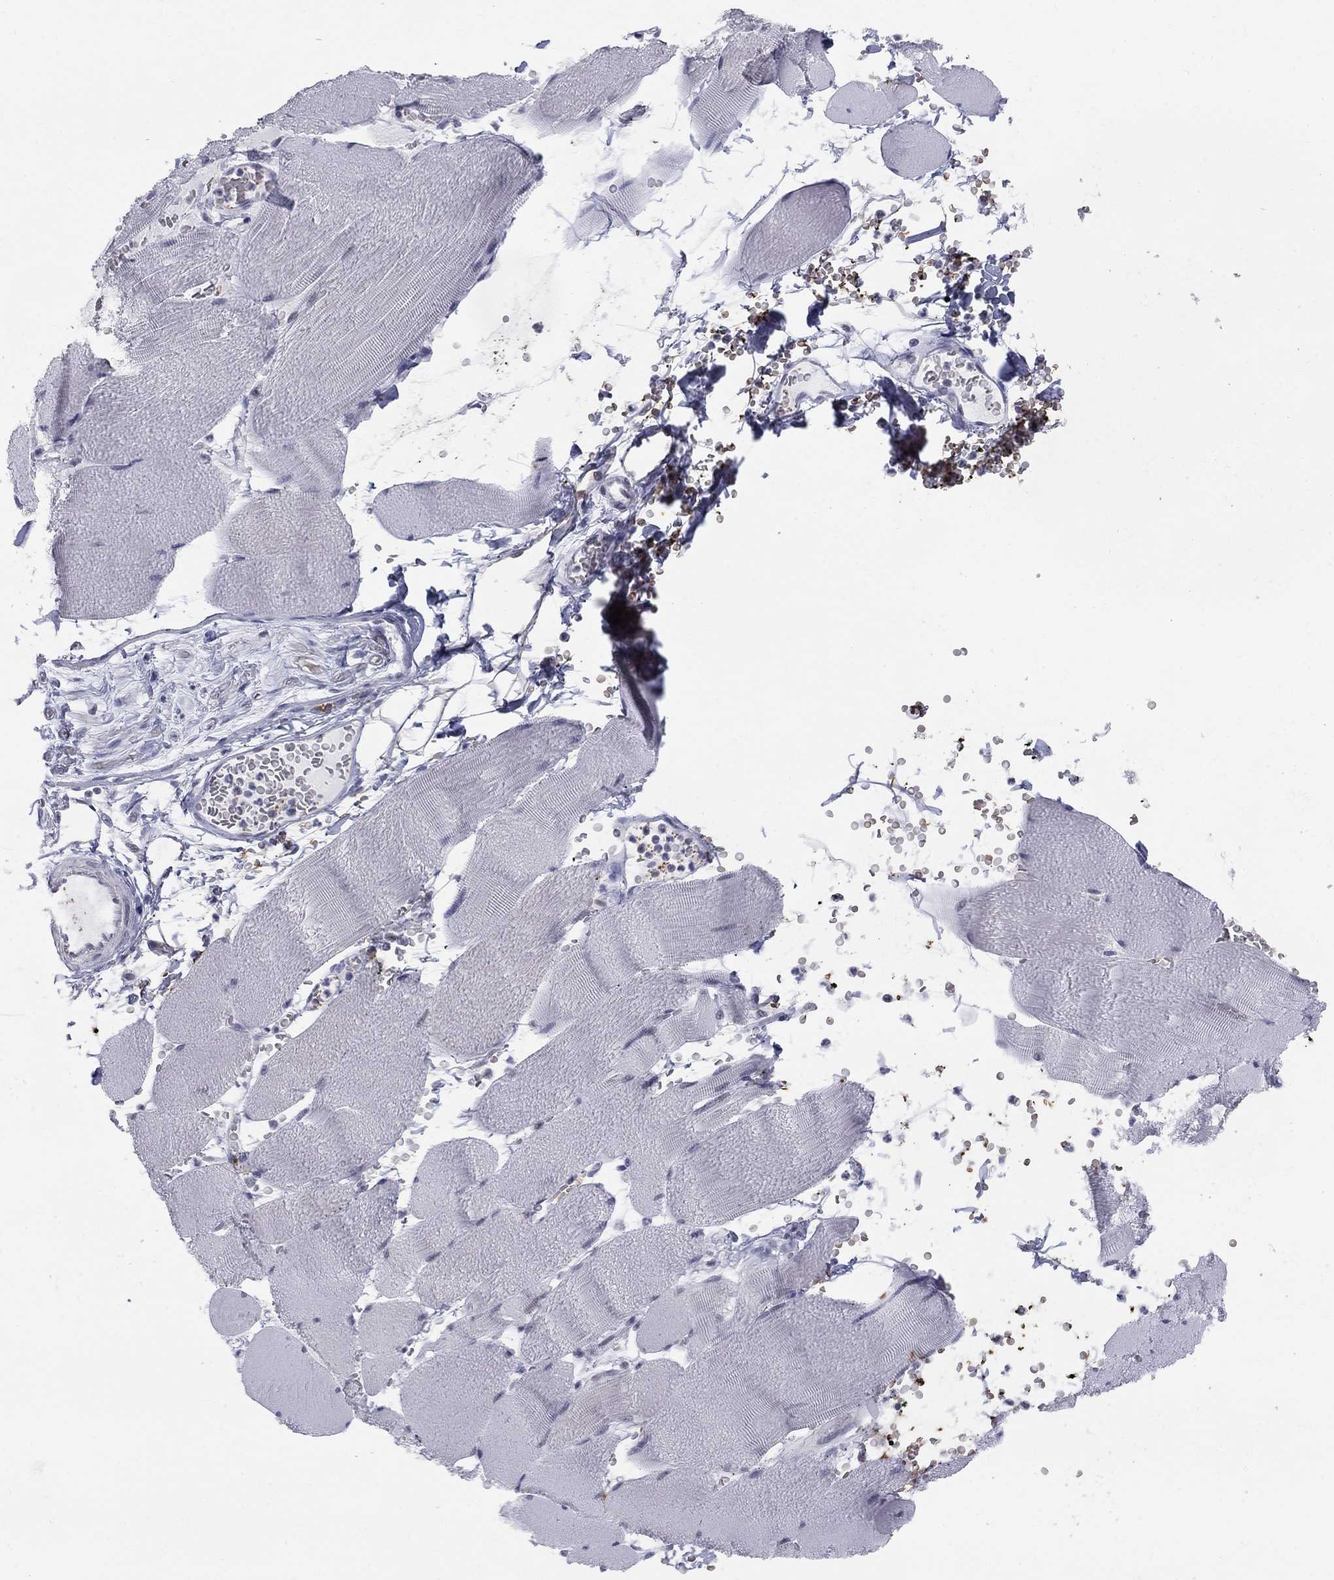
{"staining": {"intensity": "negative", "quantity": "none", "location": "none"}, "tissue": "skeletal muscle", "cell_type": "Myocytes", "image_type": "normal", "snomed": [{"axis": "morphology", "description": "Normal tissue, NOS"}, {"axis": "topography", "description": "Skeletal muscle"}], "caption": "DAB immunohistochemical staining of benign human skeletal muscle demonstrates no significant staining in myocytes.", "gene": "DMTN", "patient": {"sex": "male", "age": 56}}